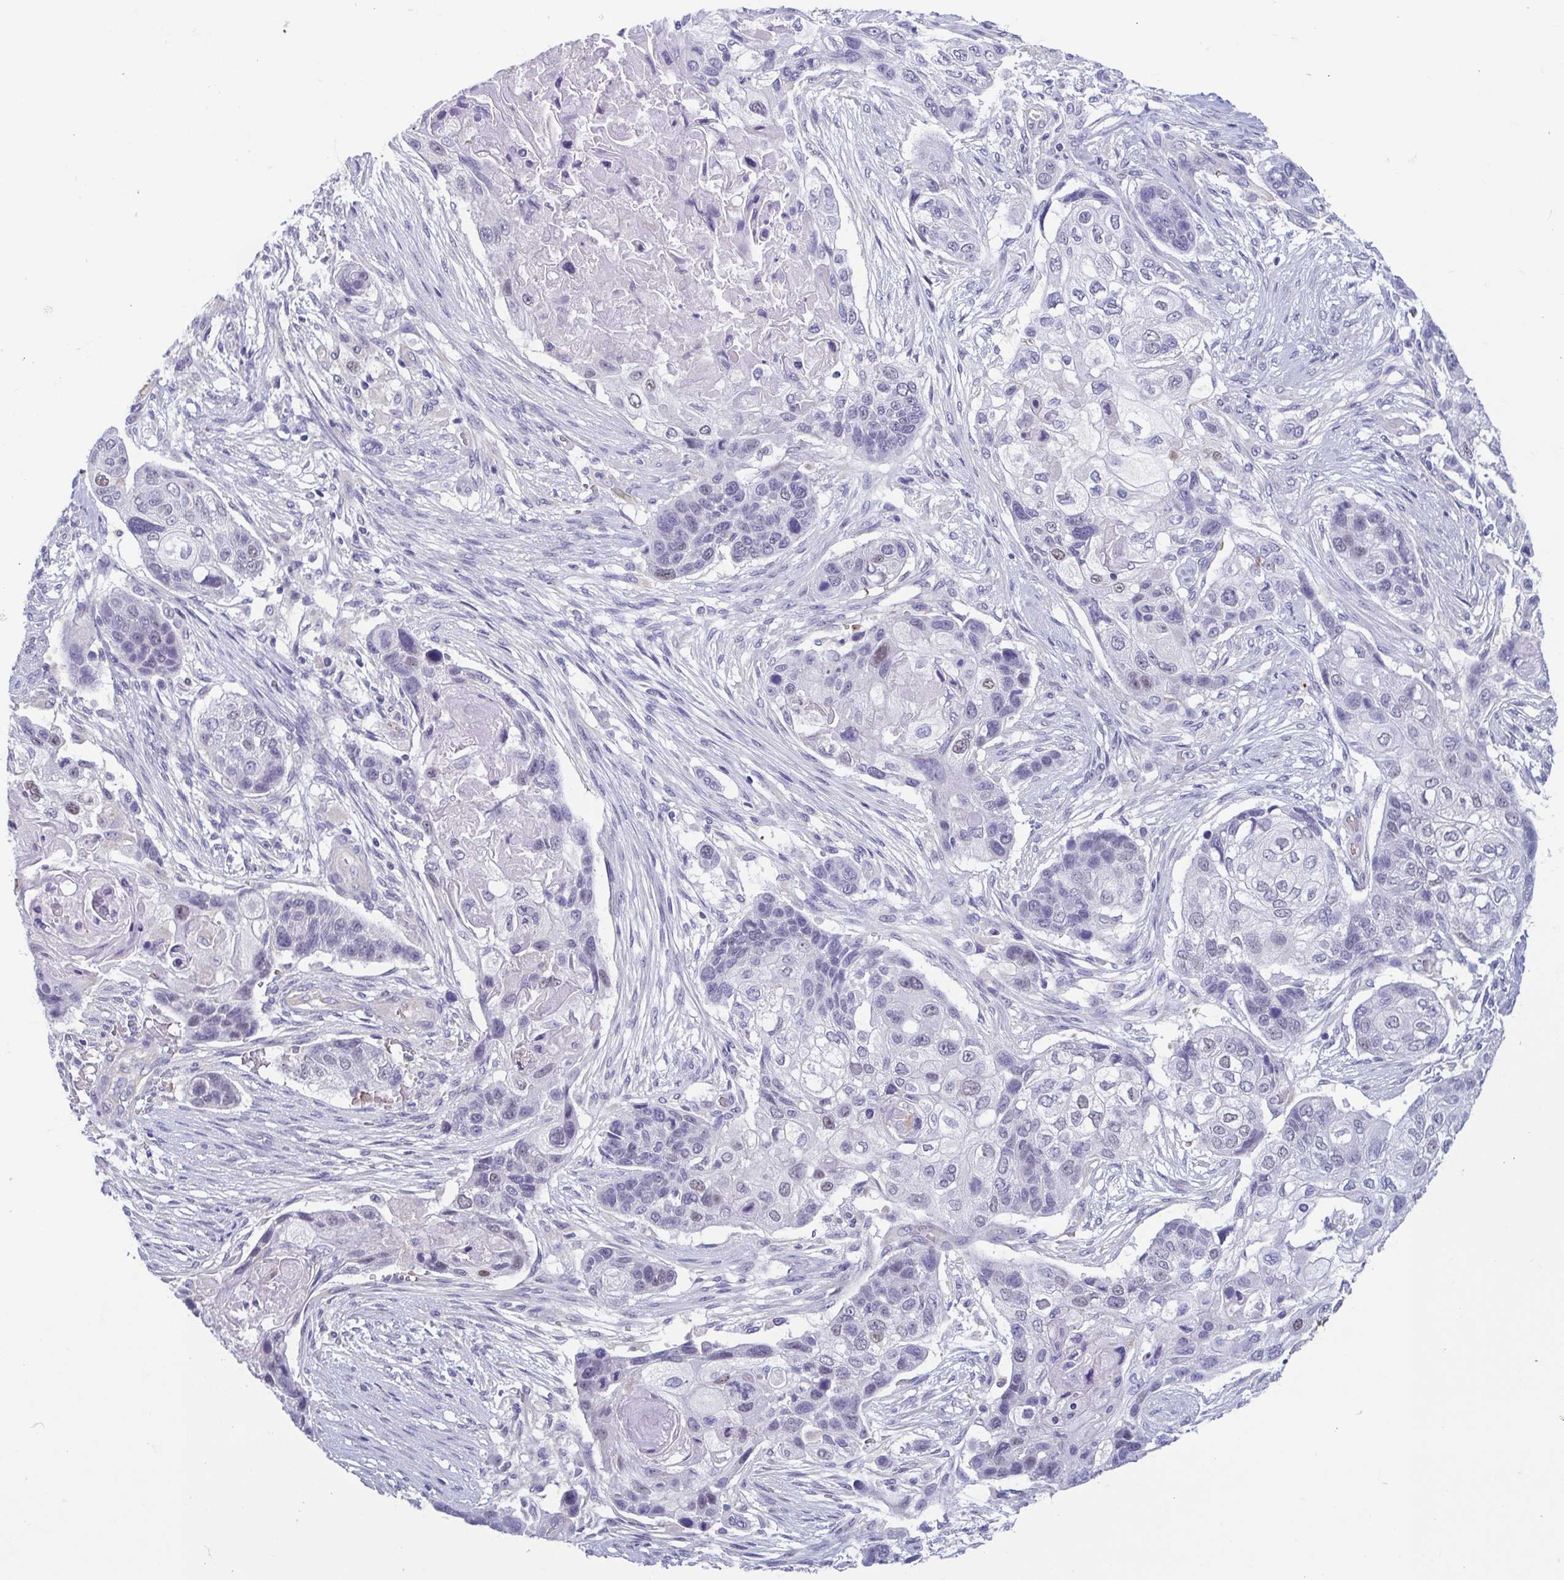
{"staining": {"intensity": "weak", "quantity": "<25%", "location": "nuclear"}, "tissue": "lung cancer", "cell_type": "Tumor cells", "image_type": "cancer", "snomed": [{"axis": "morphology", "description": "Squamous cell carcinoma, NOS"}, {"axis": "topography", "description": "Lung"}], "caption": "High power microscopy histopathology image of an immunohistochemistry photomicrograph of lung squamous cell carcinoma, revealing no significant positivity in tumor cells.", "gene": "MORC4", "patient": {"sex": "male", "age": 69}}